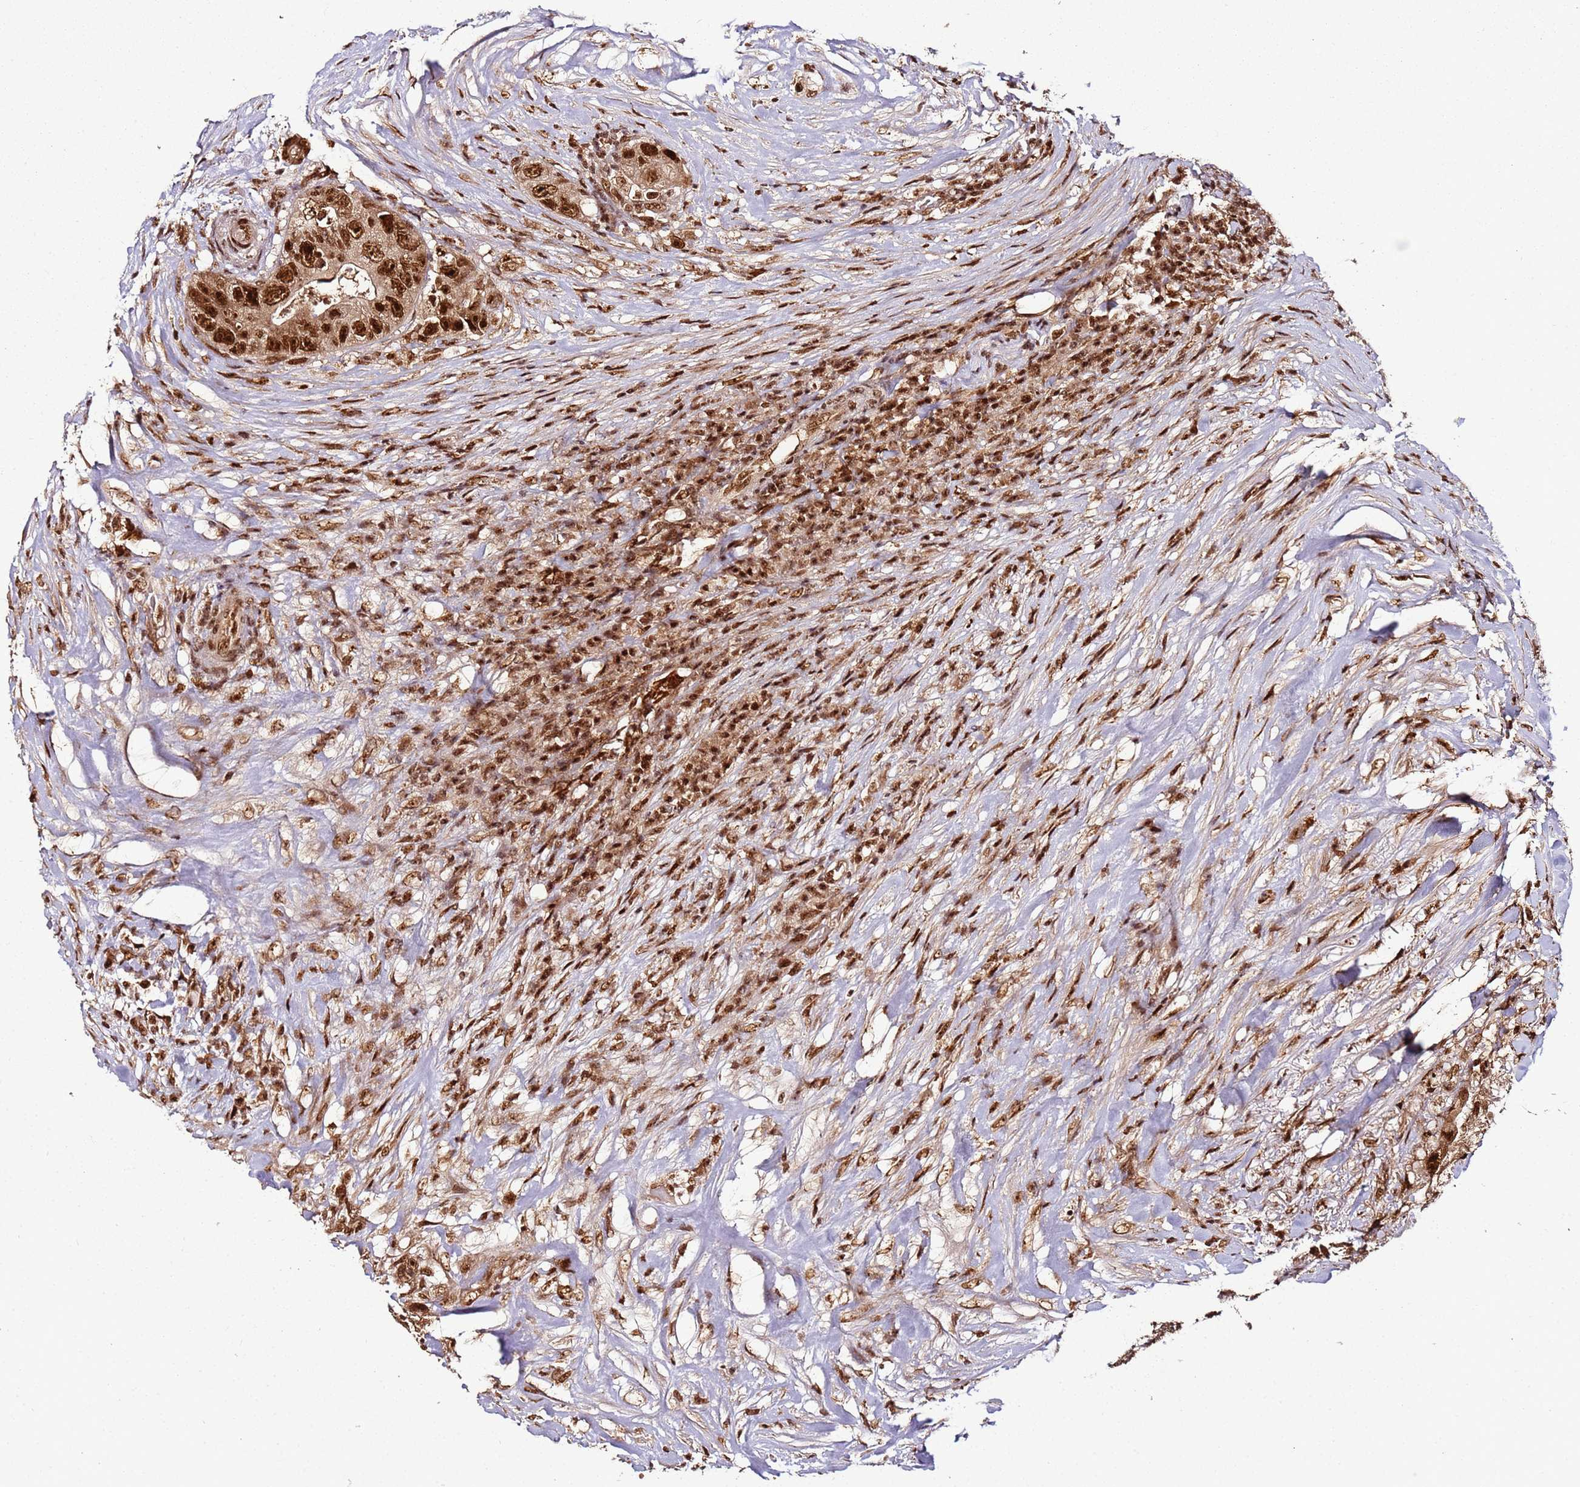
{"staining": {"intensity": "strong", "quantity": ">75%", "location": "nuclear"}, "tissue": "colorectal cancer", "cell_type": "Tumor cells", "image_type": "cancer", "snomed": [{"axis": "morphology", "description": "Adenocarcinoma, NOS"}, {"axis": "topography", "description": "Colon"}], "caption": "The photomicrograph displays immunohistochemical staining of colorectal cancer (adenocarcinoma). There is strong nuclear expression is present in approximately >75% of tumor cells. (DAB IHC, brown staining for protein, blue staining for nuclei).", "gene": "XRN2", "patient": {"sex": "female", "age": 46}}